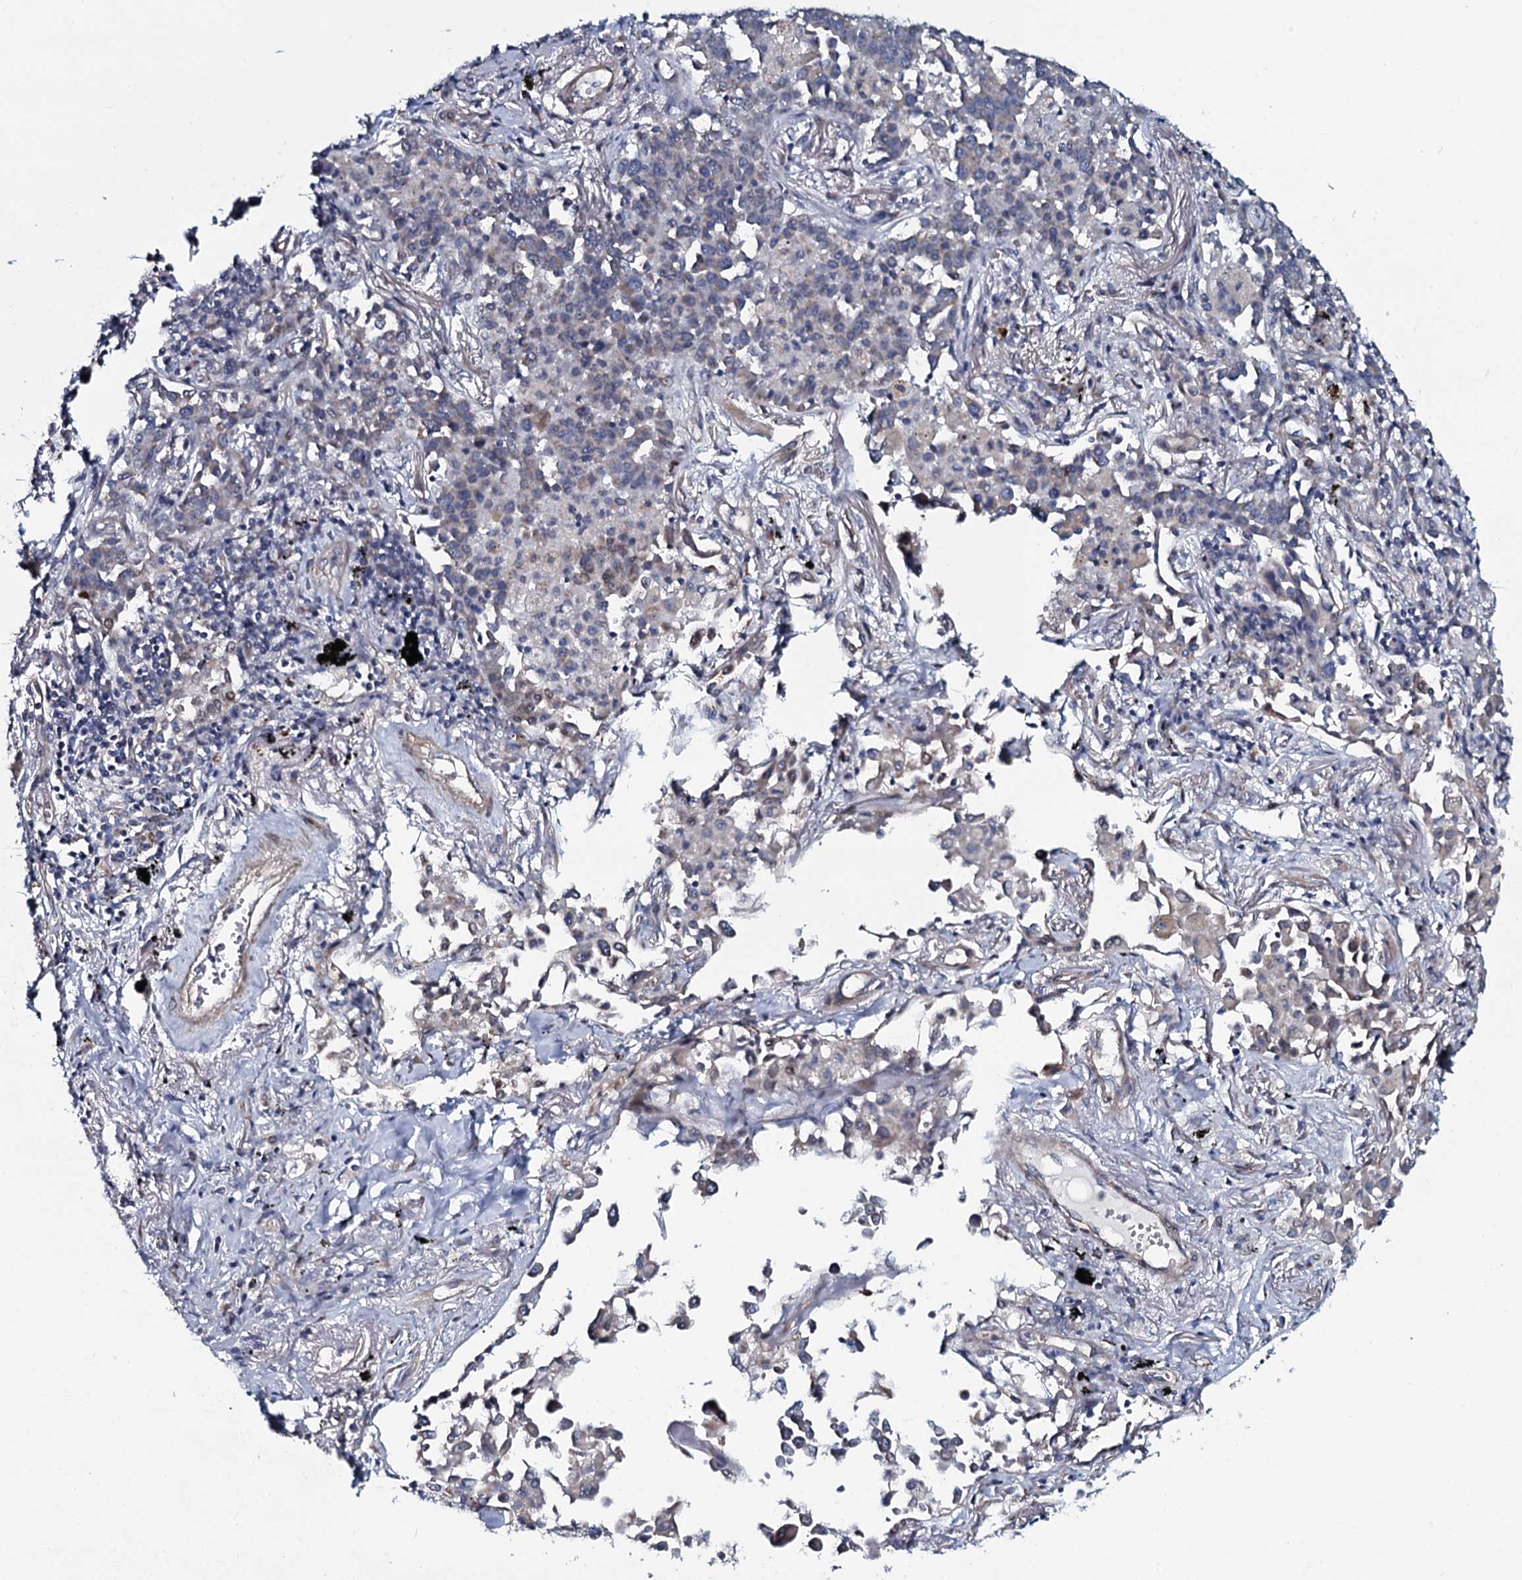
{"staining": {"intensity": "negative", "quantity": "none", "location": "none"}, "tissue": "lung cancer", "cell_type": "Tumor cells", "image_type": "cancer", "snomed": [{"axis": "morphology", "description": "Adenocarcinoma, NOS"}, {"axis": "topography", "description": "Lung"}], "caption": "The photomicrograph exhibits no staining of tumor cells in lung cancer.", "gene": "KCTD4", "patient": {"sex": "male", "age": 67}}